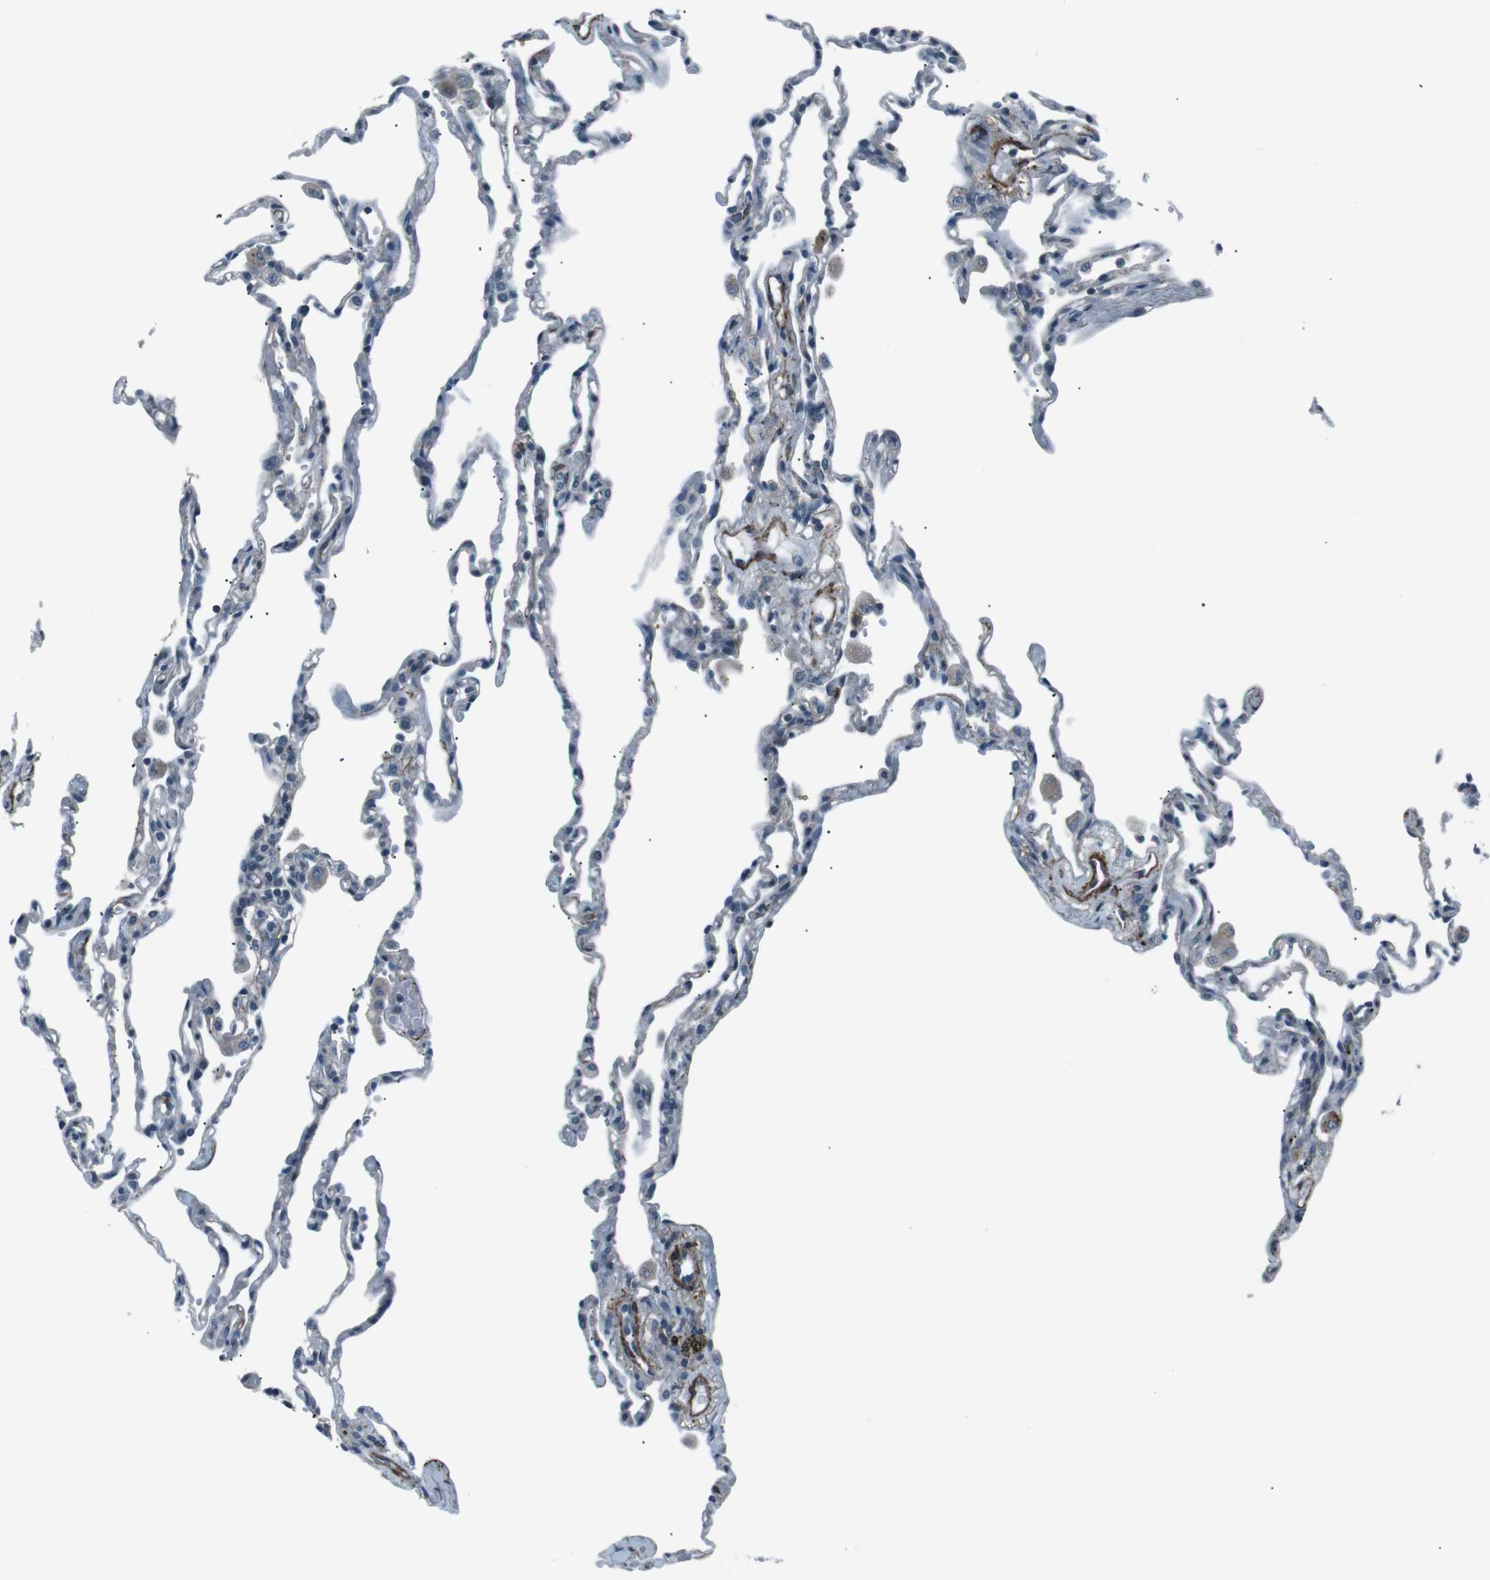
{"staining": {"intensity": "negative", "quantity": "none", "location": "none"}, "tissue": "lung", "cell_type": "Alveolar cells", "image_type": "normal", "snomed": [{"axis": "morphology", "description": "Normal tissue, NOS"}, {"axis": "topography", "description": "Lung"}], "caption": "There is no significant positivity in alveolar cells of lung.", "gene": "PDLIM5", "patient": {"sex": "male", "age": 59}}